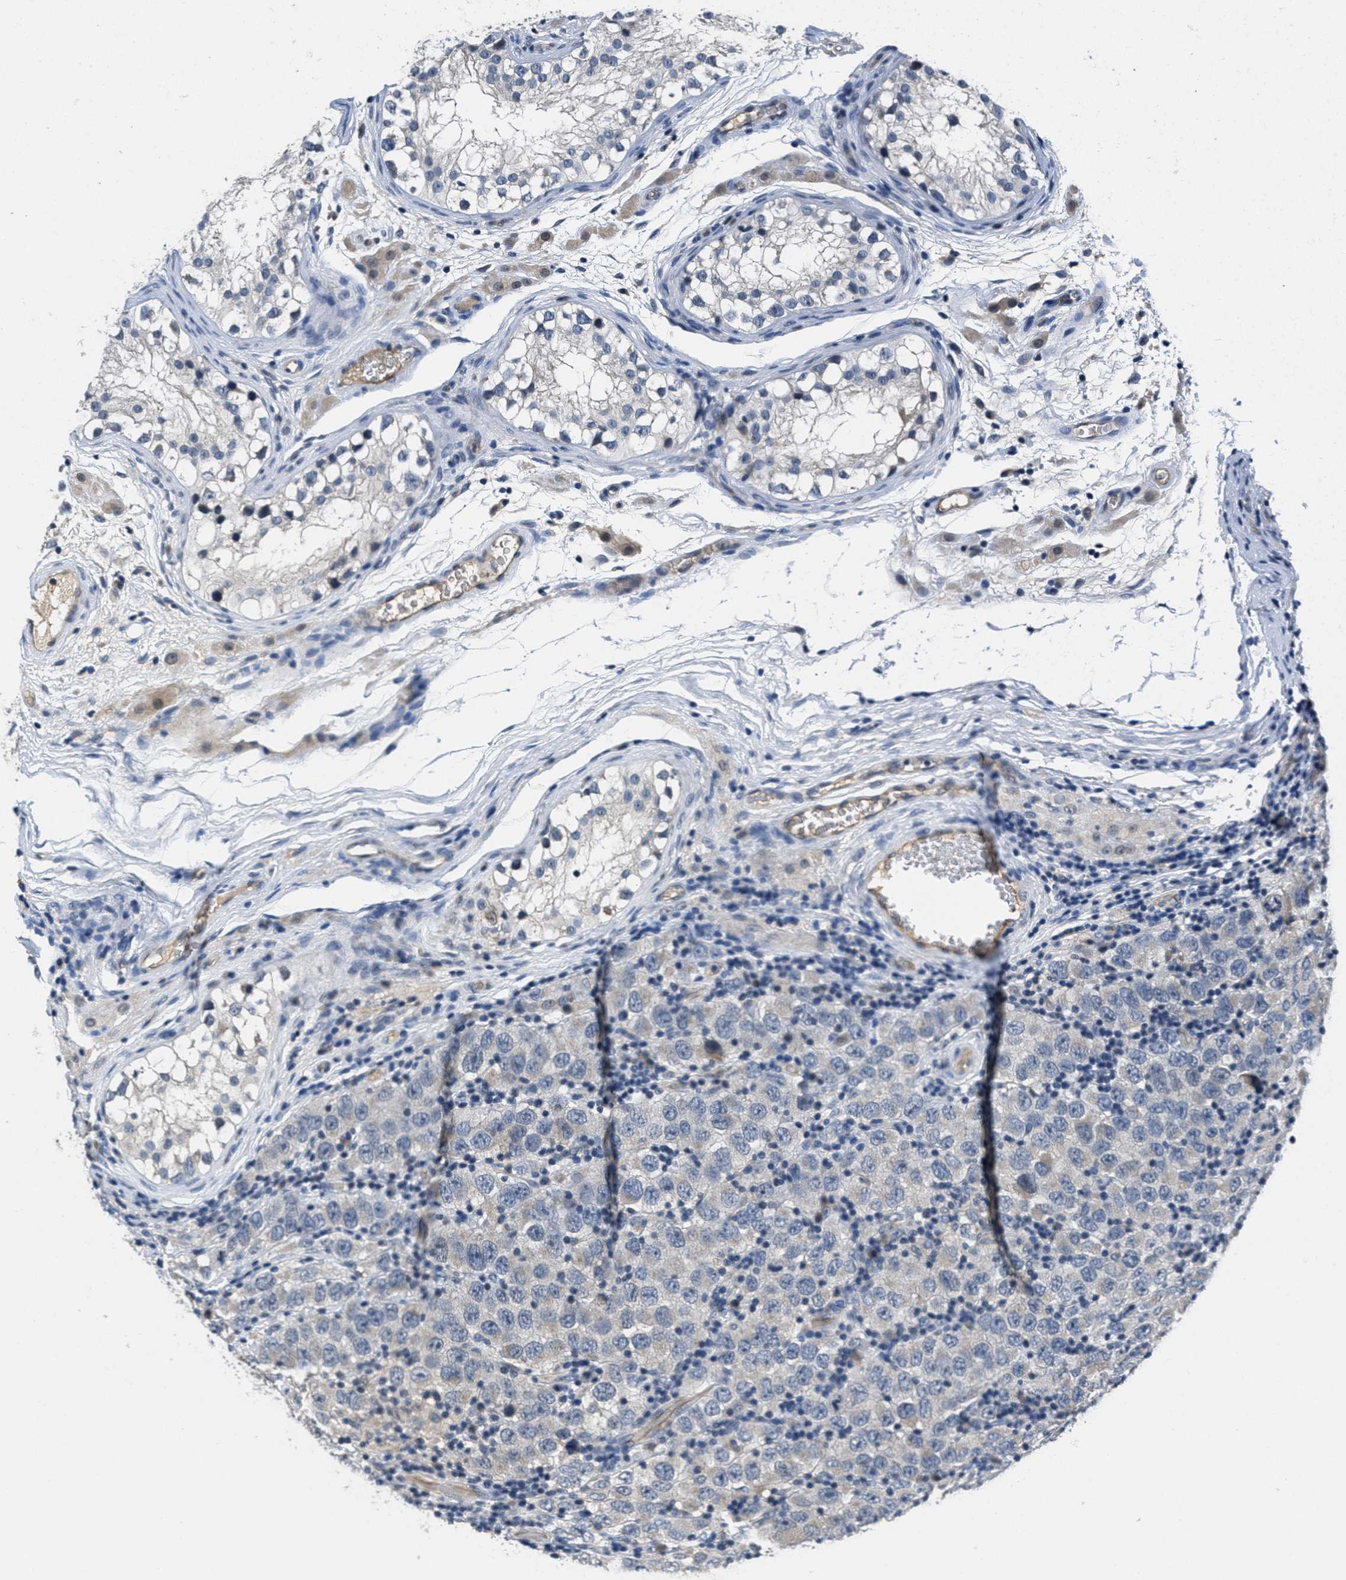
{"staining": {"intensity": "negative", "quantity": "none", "location": "none"}, "tissue": "testis cancer", "cell_type": "Tumor cells", "image_type": "cancer", "snomed": [{"axis": "morphology", "description": "Carcinoma, Embryonal, NOS"}, {"axis": "topography", "description": "Testis"}], "caption": "Tumor cells show no significant staining in testis cancer. (Stains: DAB (3,3'-diaminobenzidine) IHC with hematoxylin counter stain, Microscopy: brightfield microscopy at high magnification).", "gene": "ANGPT1", "patient": {"sex": "male", "age": 21}}